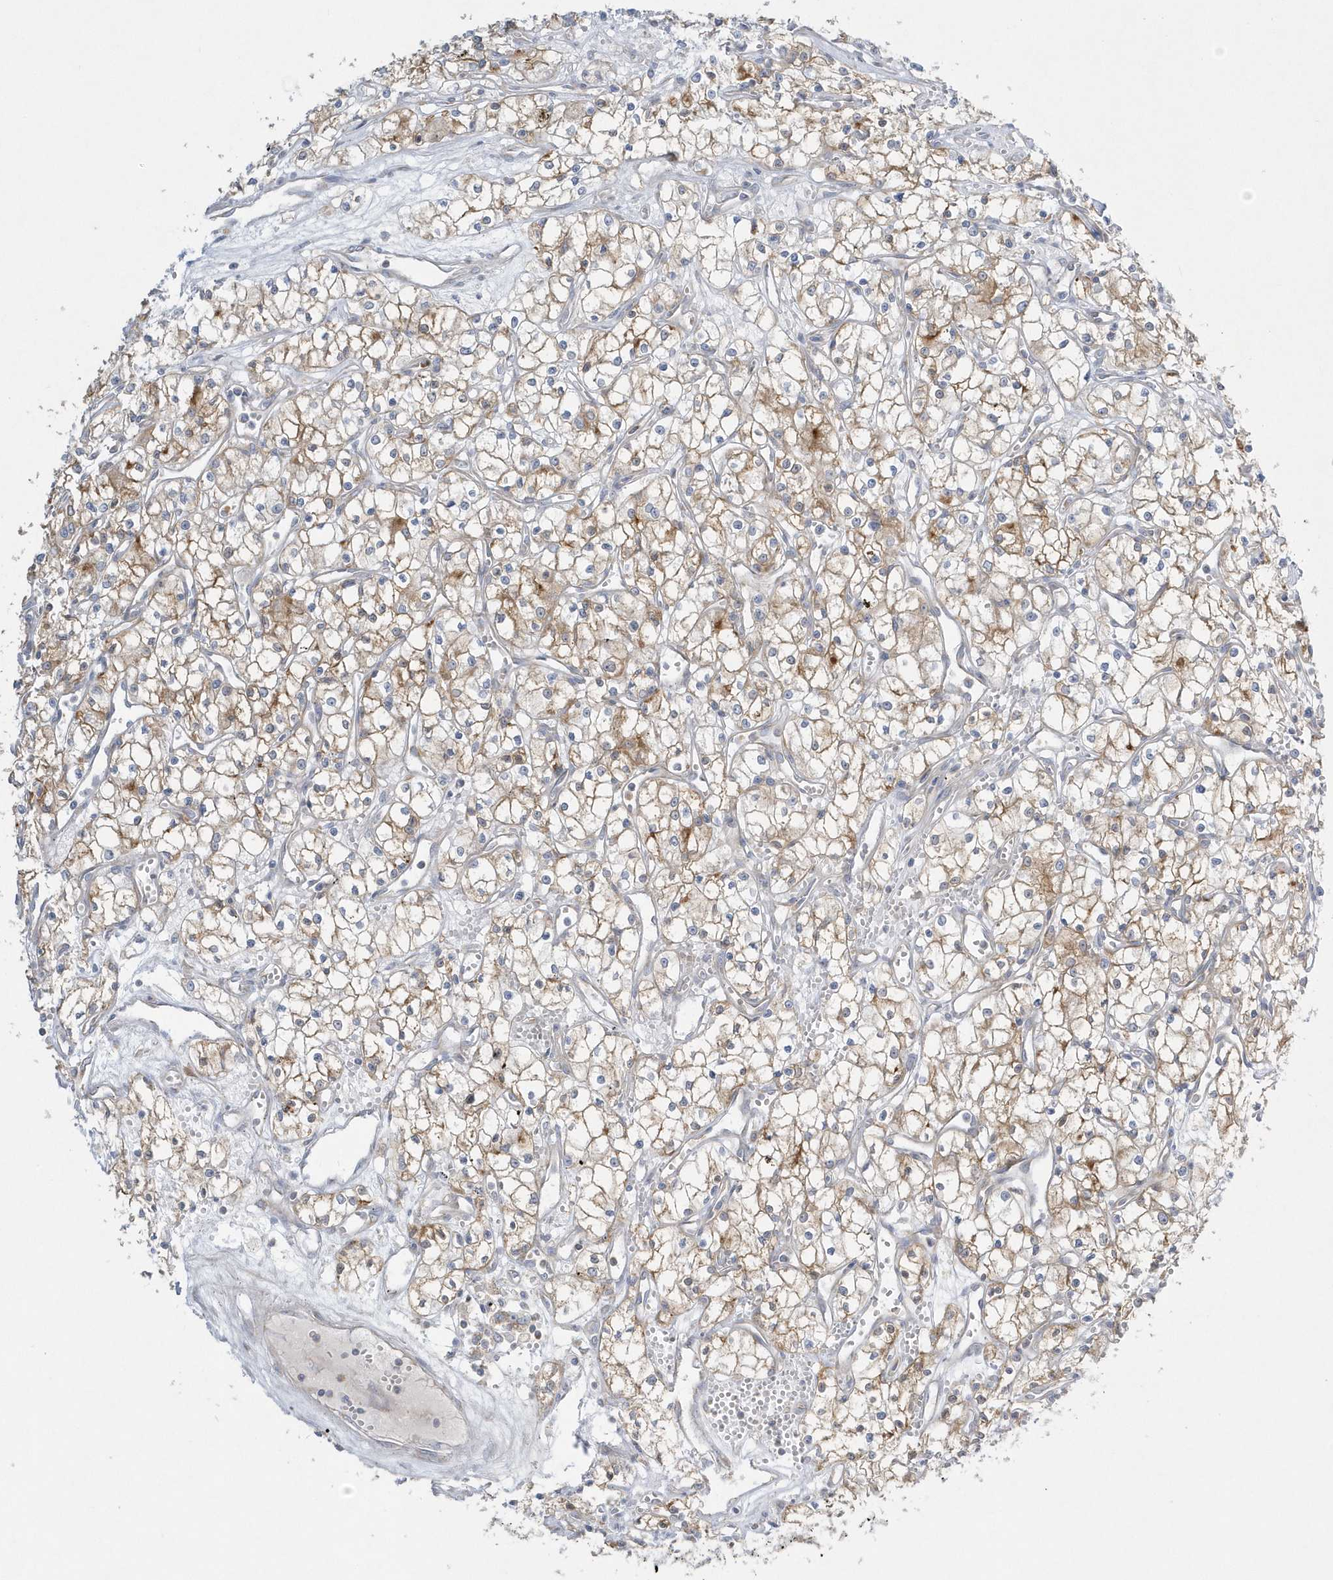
{"staining": {"intensity": "moderate", "quantity": ">75%", "location": "cytoplasmic/membranous"}, "tissue": "renal cancer", "cell_type": "Tumor cells", "image_type": "cancer", "snomed": [{"axis": "morphology", "description": "Adenocarcinoma, NOS"}, {"axis": "topography", "description": "Kidney"}], "caption": "Renal adenocarcinoma was stained to show a protein in brown. There is medium levels of moderate cytoplasmic/membranous staining in about >75% of tumor cells.", "gene": "DNAJC18", "patient": {"sex": "male", "age": 59}}